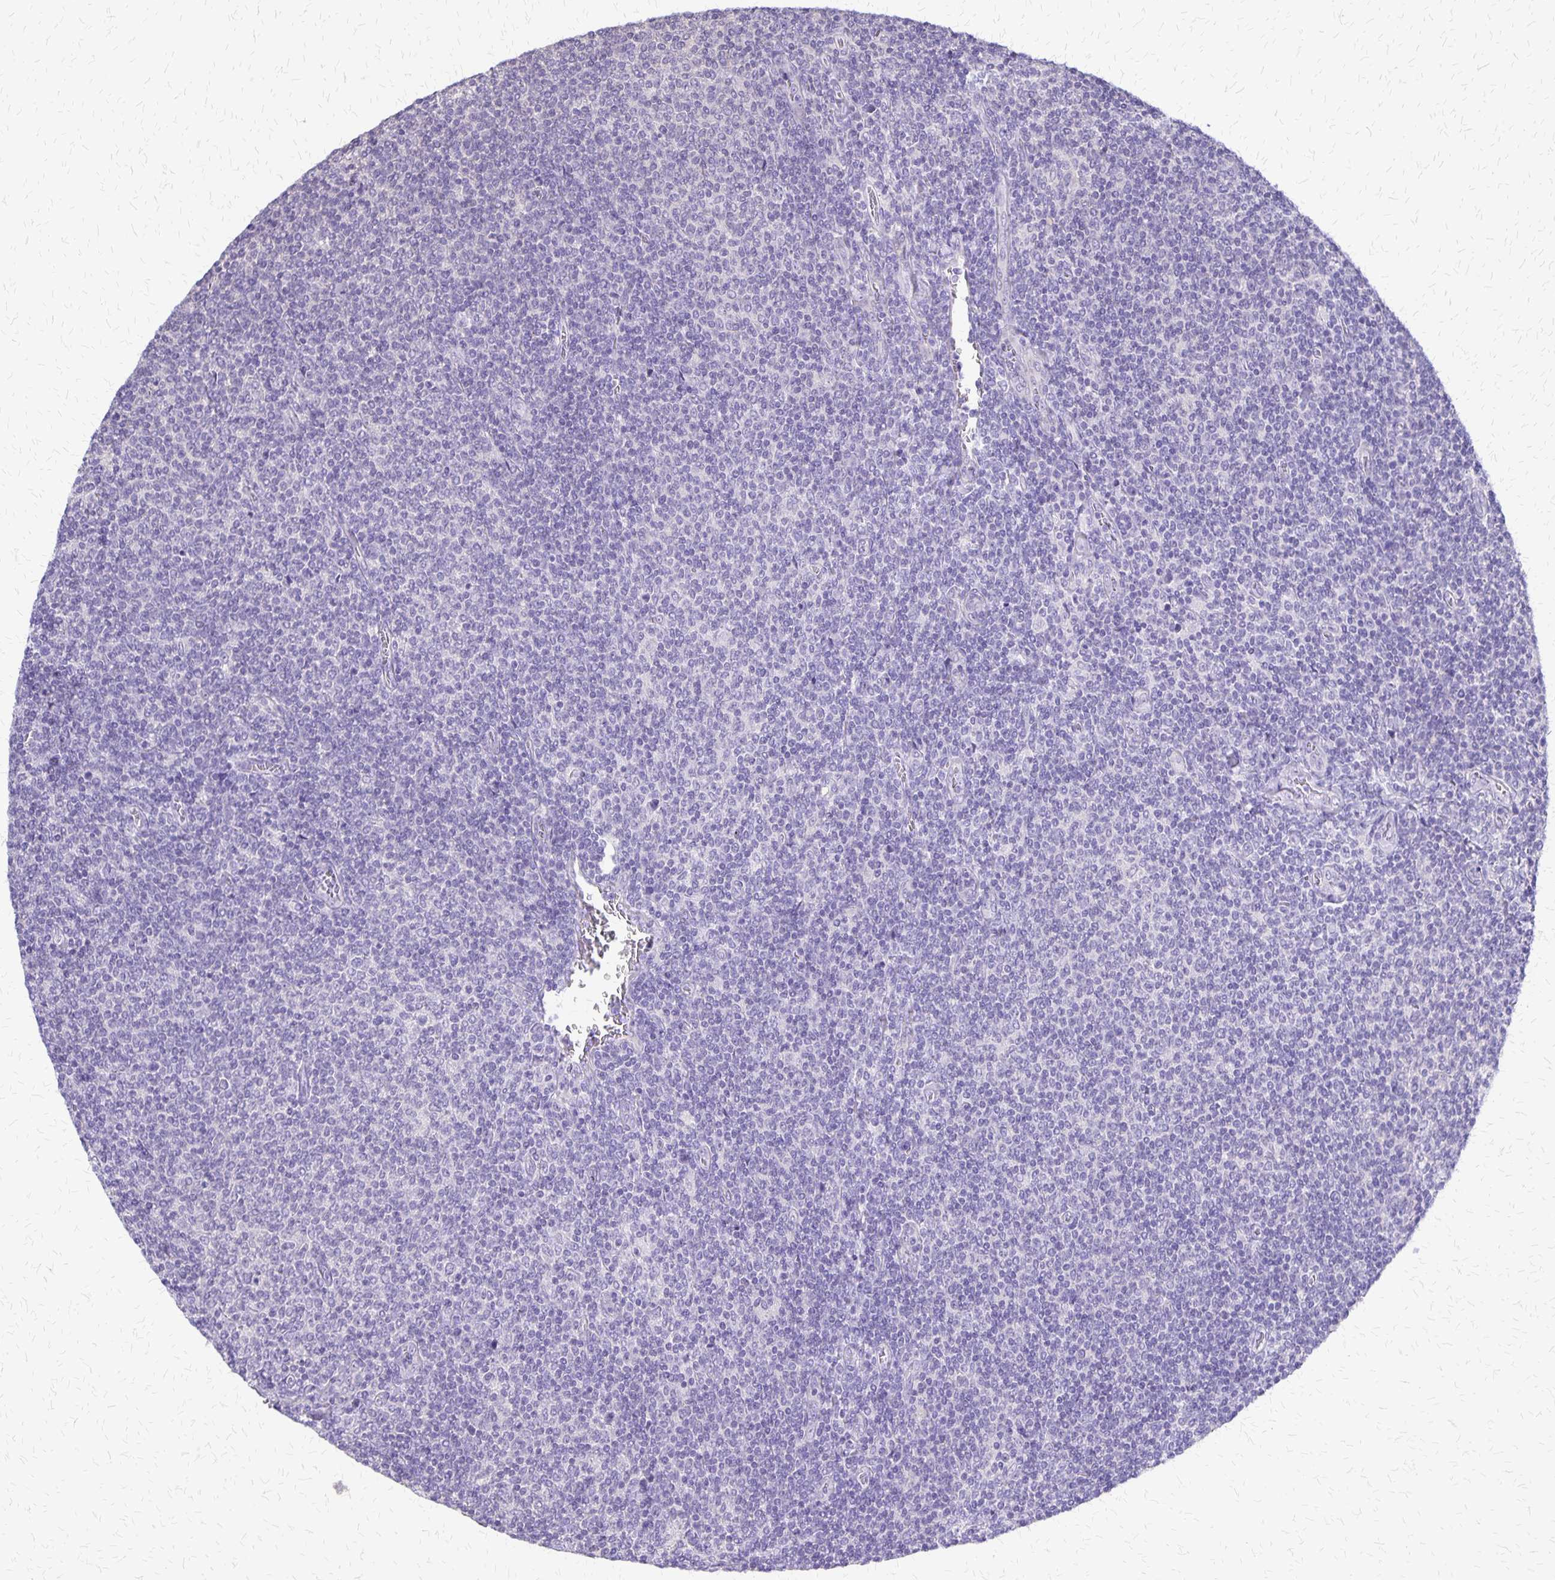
{"staining": {"intensity": "negative", "quantity": "none", "location": "none"}, "tissue": "lymphoma", "cell_type": "Tumor cells", "image_type": "cancer", "snomed": [{"axis": "morphology", "description": "Malignant lymphoma, non-Hodgkin's type, Low grade"}, {"axis": "topography", "description": "Lymph node"}], "caption": "Tumor cells are negative for brown protein staining in lymphoma.", "gene": "SI", "patient": {"sex": "male", "age": 52}}